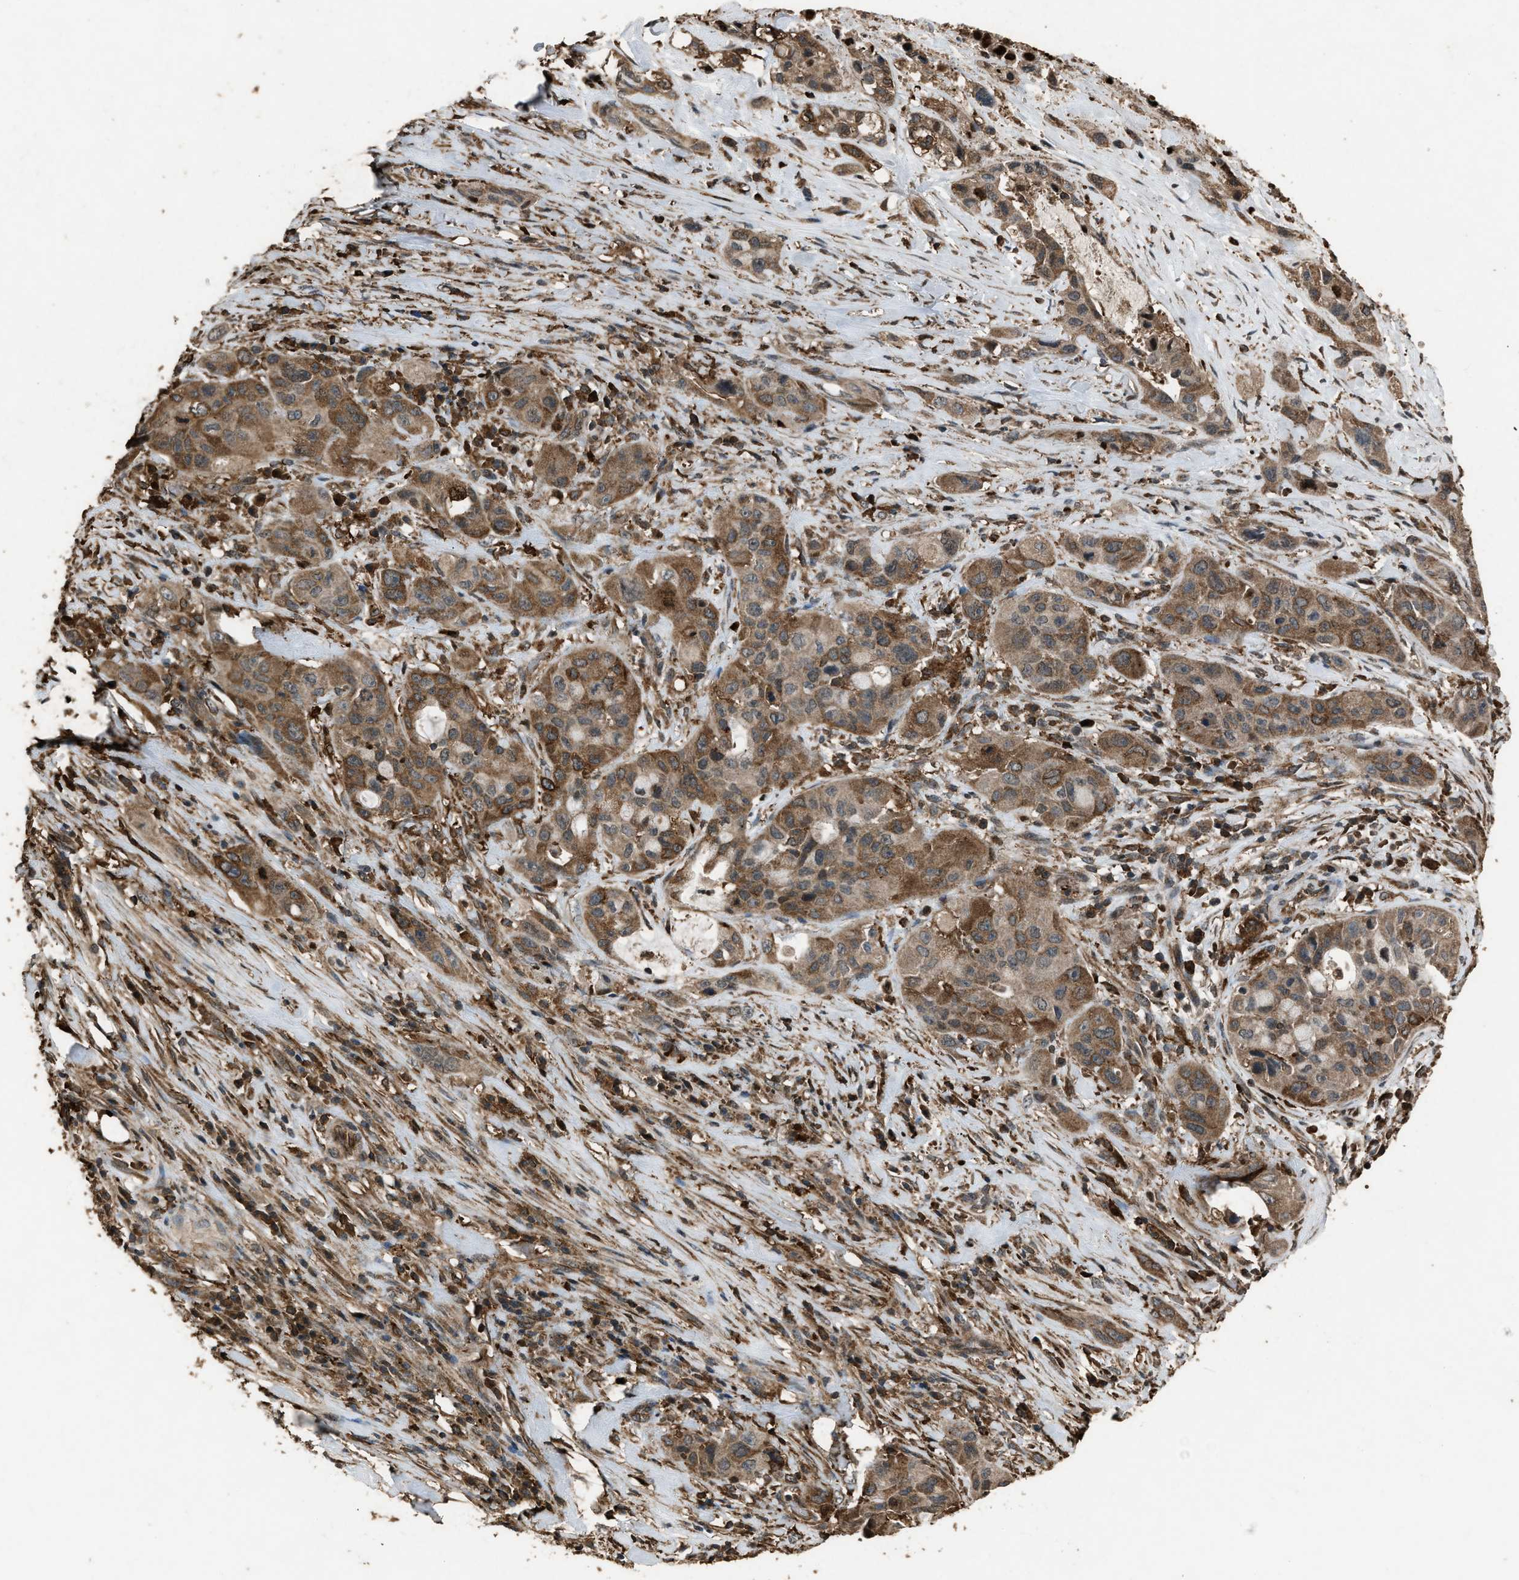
{"staining": {"intensity": "moderate", "quantity": ">75%", "location": "cytoplasmic/membranous"}, "tissue": "pancreatic cancer", "cell_type": "Tumor cells", "image_type": "cancer", "snomed": [{"axis": "morphology", "description": "Adenocarcinoma, NOS"}, {"axis": "topography", "description": "Pancreas"}], "caption": "A photomicrograph of human pancreatic adenocarcinoma stained for a protein reveals moderate cytoplasmic/membranous brown staining in tumor cells. The protein of interest is stained brown, and the nuclei are stained in blue (DAB IHC with brightfield microscopy, high magnification).", "gene": "PSMD1", "patient": {"sex": "male", "age": 53}}